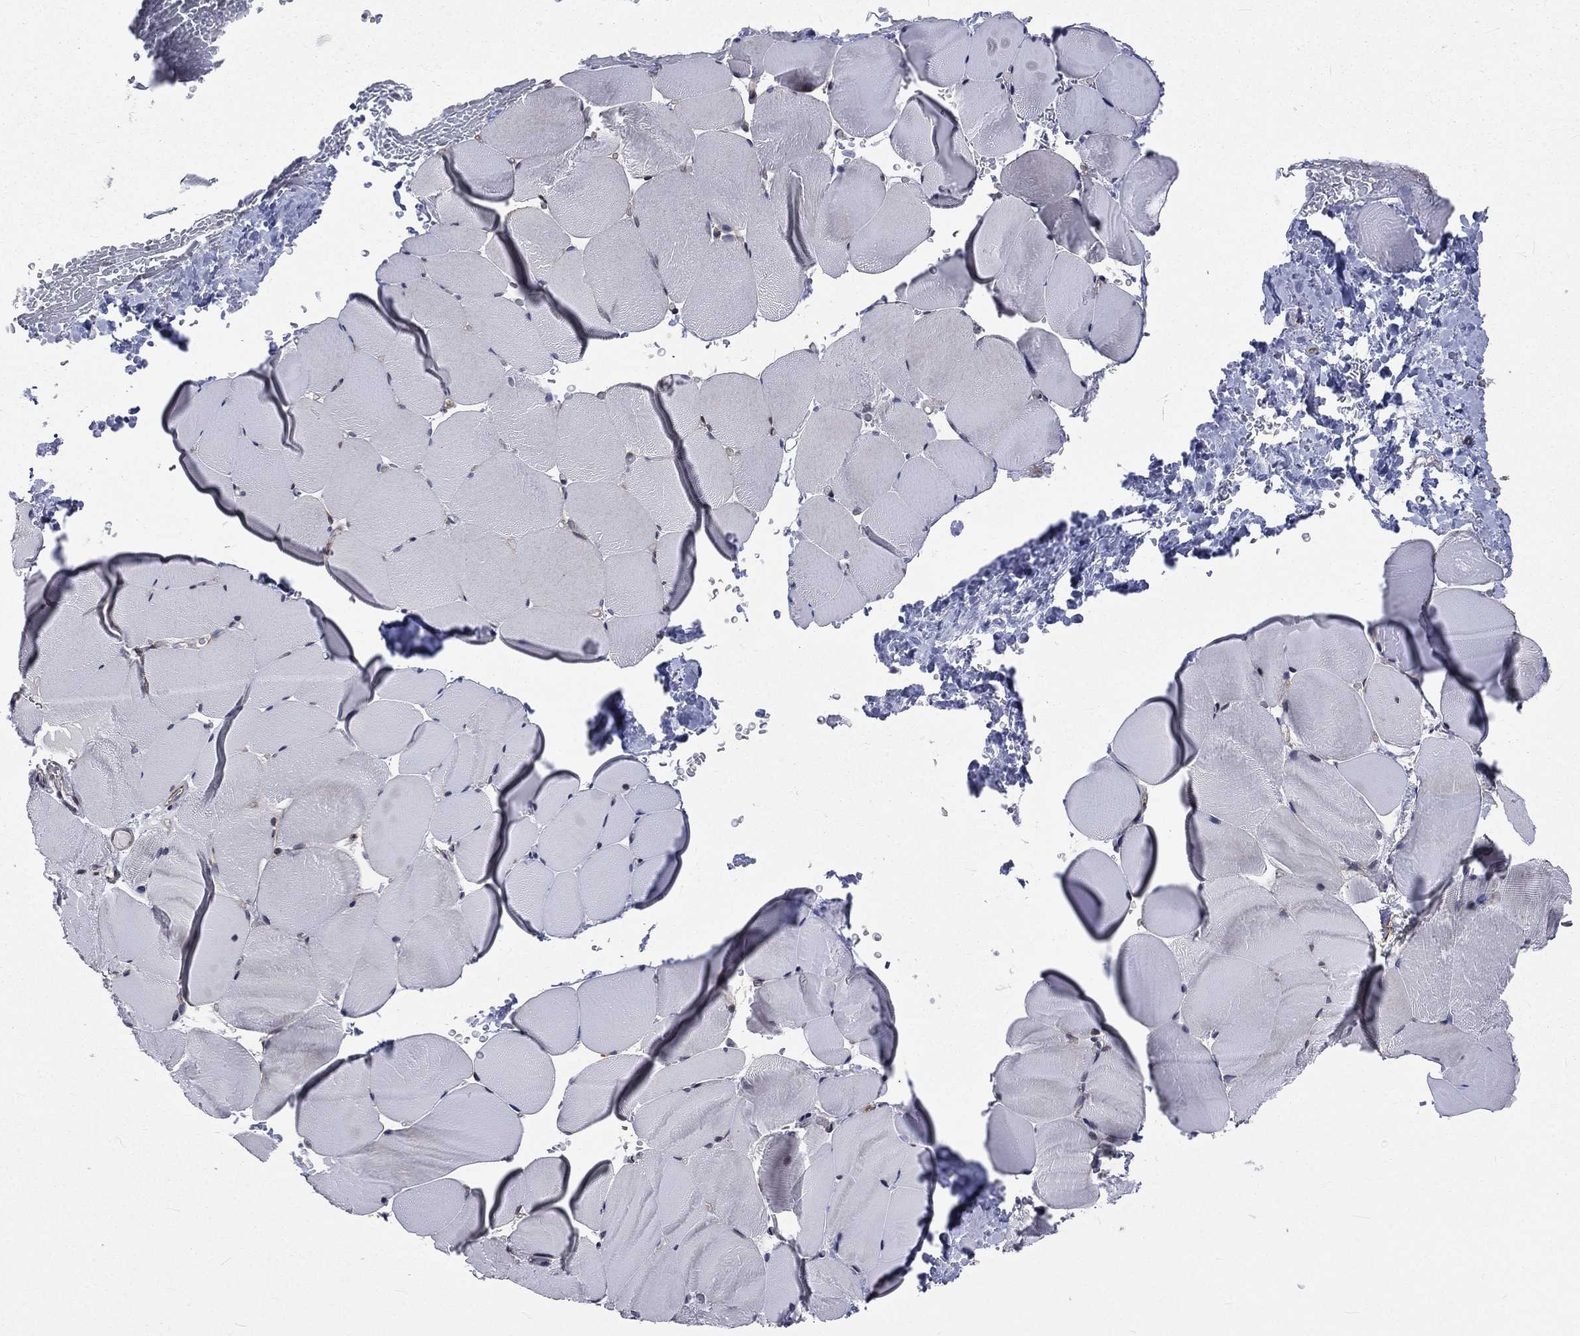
{"staining": {"intensity": "negative", "quantity": "none", "location": "none"}, "tissue": "skeletal muscle", "cell_type": "Myocytes", "image_type": "normal", "snomed": [{"axis": "morphology", "description": "Normal tissue, NOS"}, {"axis": "topography", "description": "Skeletal muscle"}], "caption": "This is a photomicrograph of IHC staining of unremarkable skeletal muscle, which shows no staining in myocytes.", "gene": "ARL3", "patient": {"sex": "female", "age": 37}}